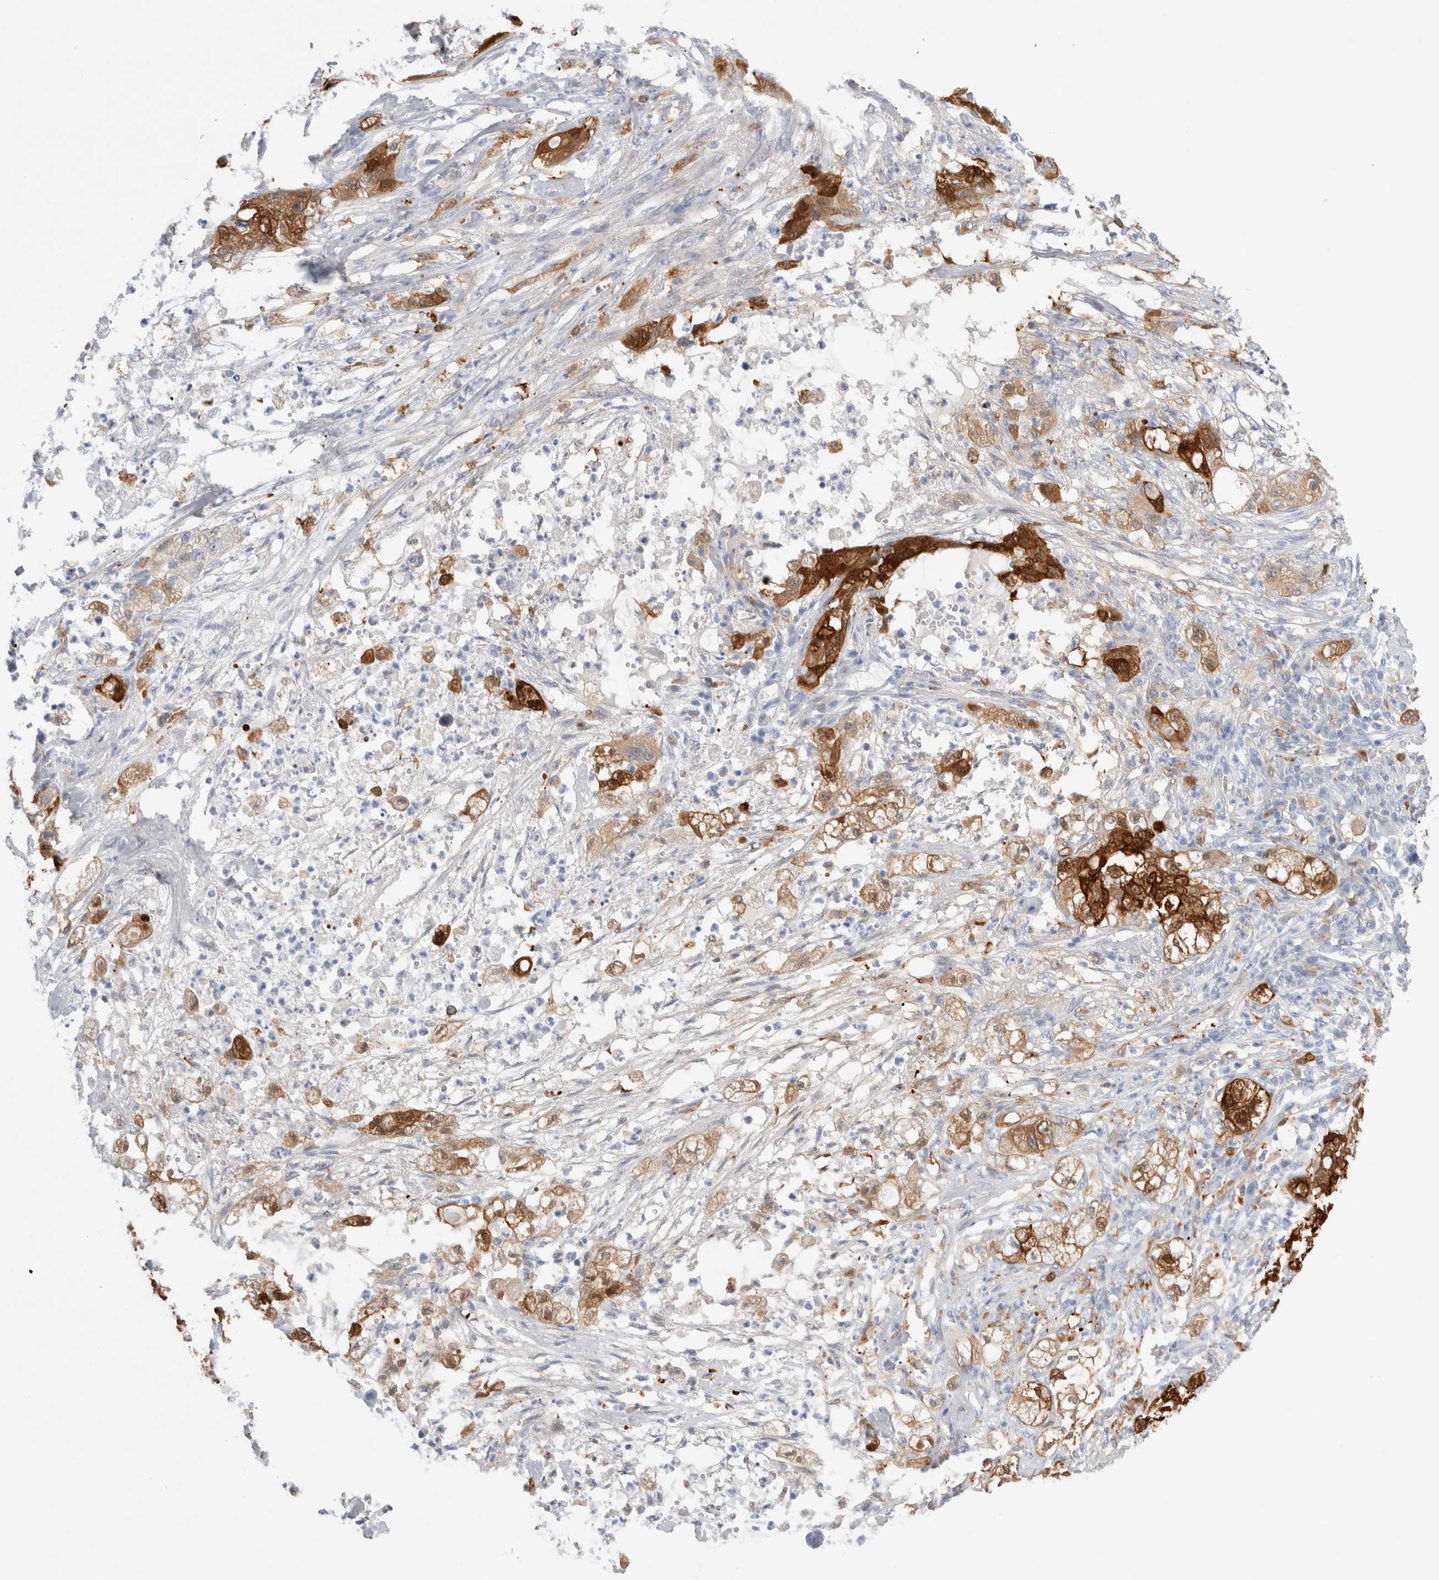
{"staining": {"intensity": "strong", "quantity": "25%-75%", "location": "cytoplasmic/membranous,nuclear"}, "tissue": "pancreatic cancer", "cell_type": "Tumor cells", "image_type": "cancer", "snomed": [{"axis": "morphology", "description": "Adenocarcinoma, NOS"}, {"axis": "topography", "description": "Pancreas"}], "caption": "Pancreatic adenocarcinoma stained with a brown dye demonstrates strong cytoplasmic/membranous and nuclear positive positivity in about 25%-75% of tumor cells.", "gene": "NAPEPLD", "patient": {"sex": "female", "age": 78}}